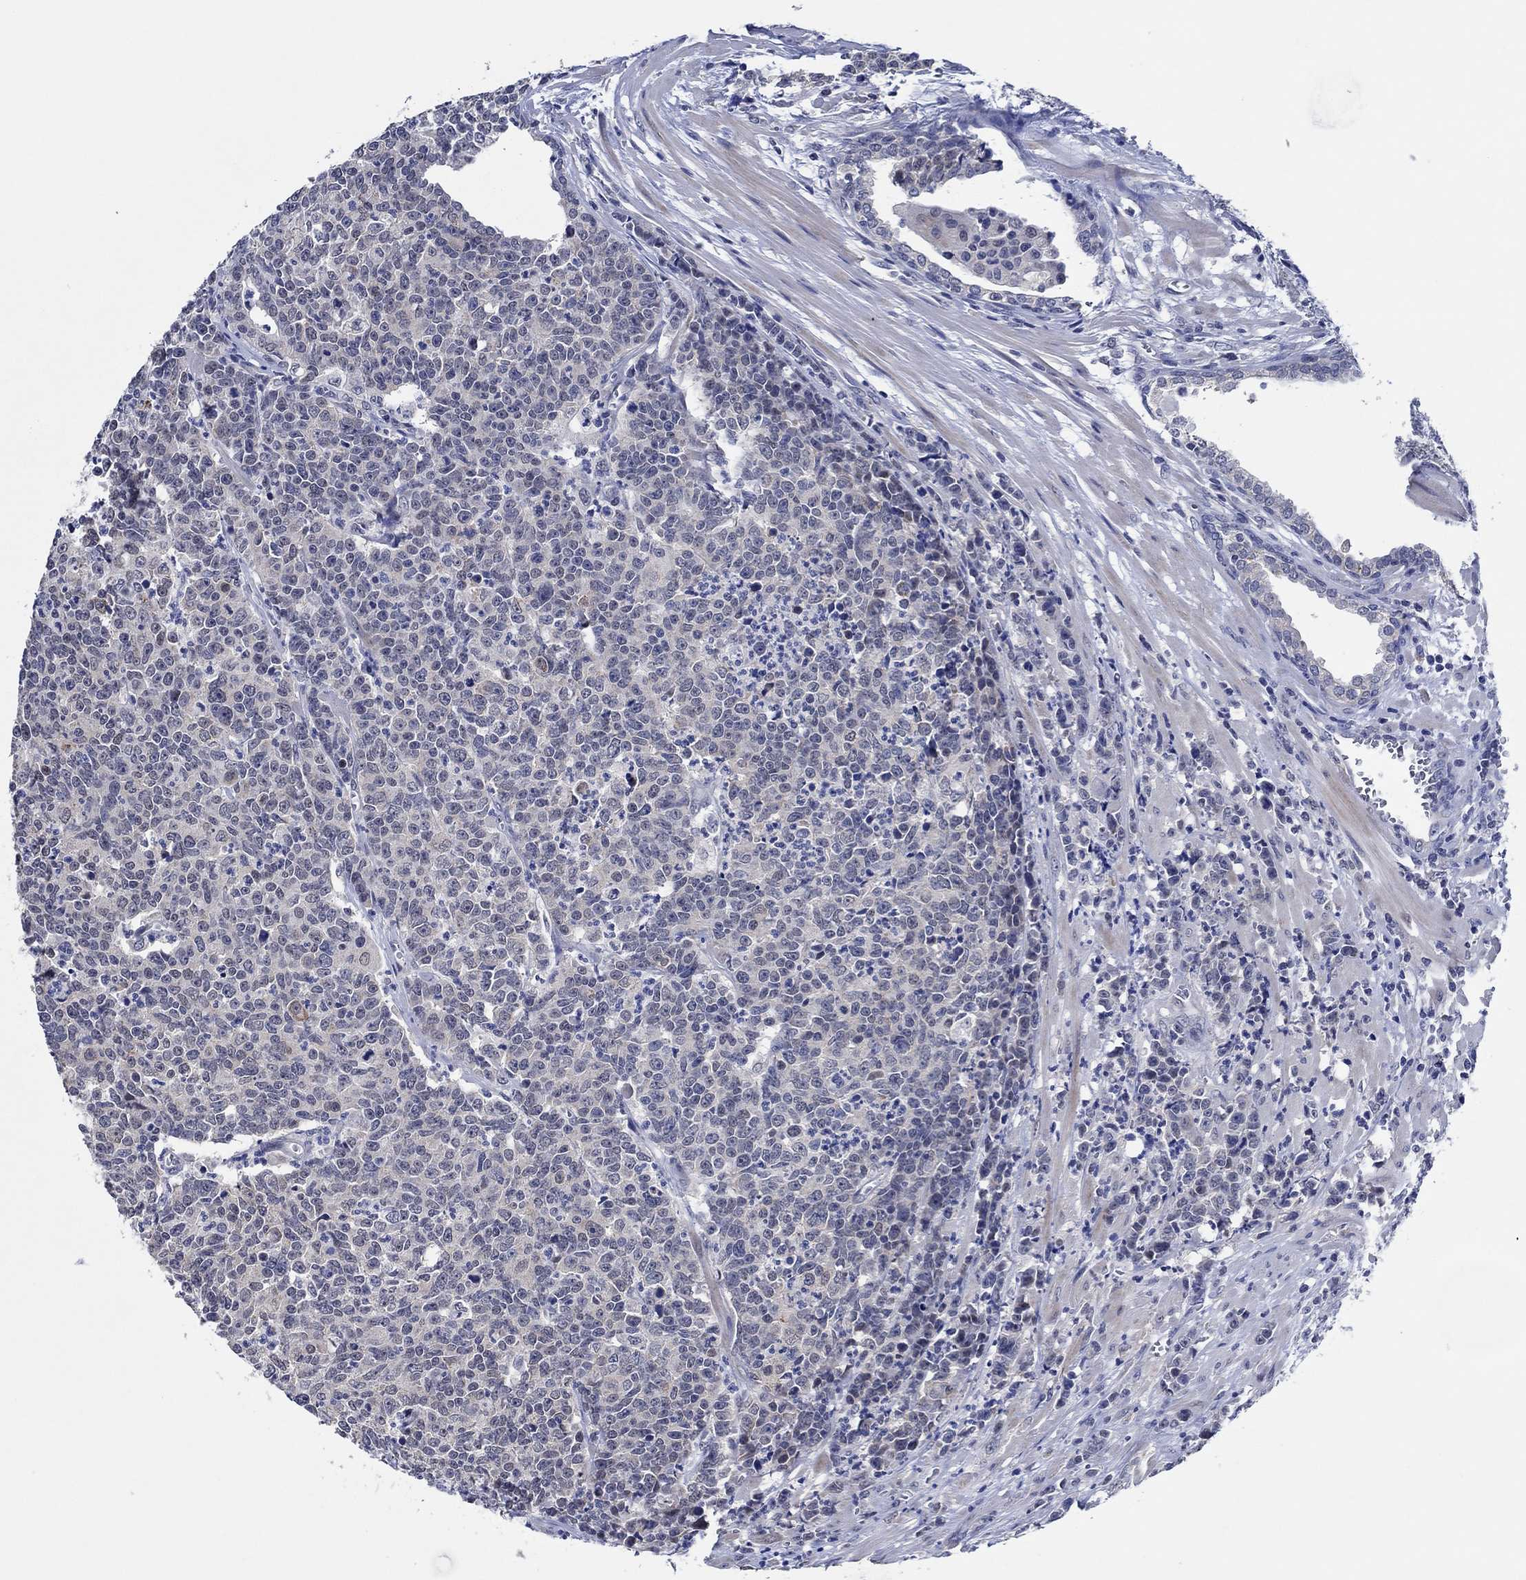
{"staining": {"intensity": "negative", "quantity": "none", "location": "none"}, "tissue": "prostate cancer", "cell_type": "Tumor cells", "image_type": "cancer", "snomed": [{"axis": "morphology", "description": "Adenocarcinoma, NOS"}, {"axis": "topography", "description": "Prostate"}], "caption": "A histopathology image of prostate cancer (adenocarcinoma) stained for a protein shows no brown staining in tumor cells.", "gene": "PRRT3", "patient": {"sex": "male", "age": 67}}